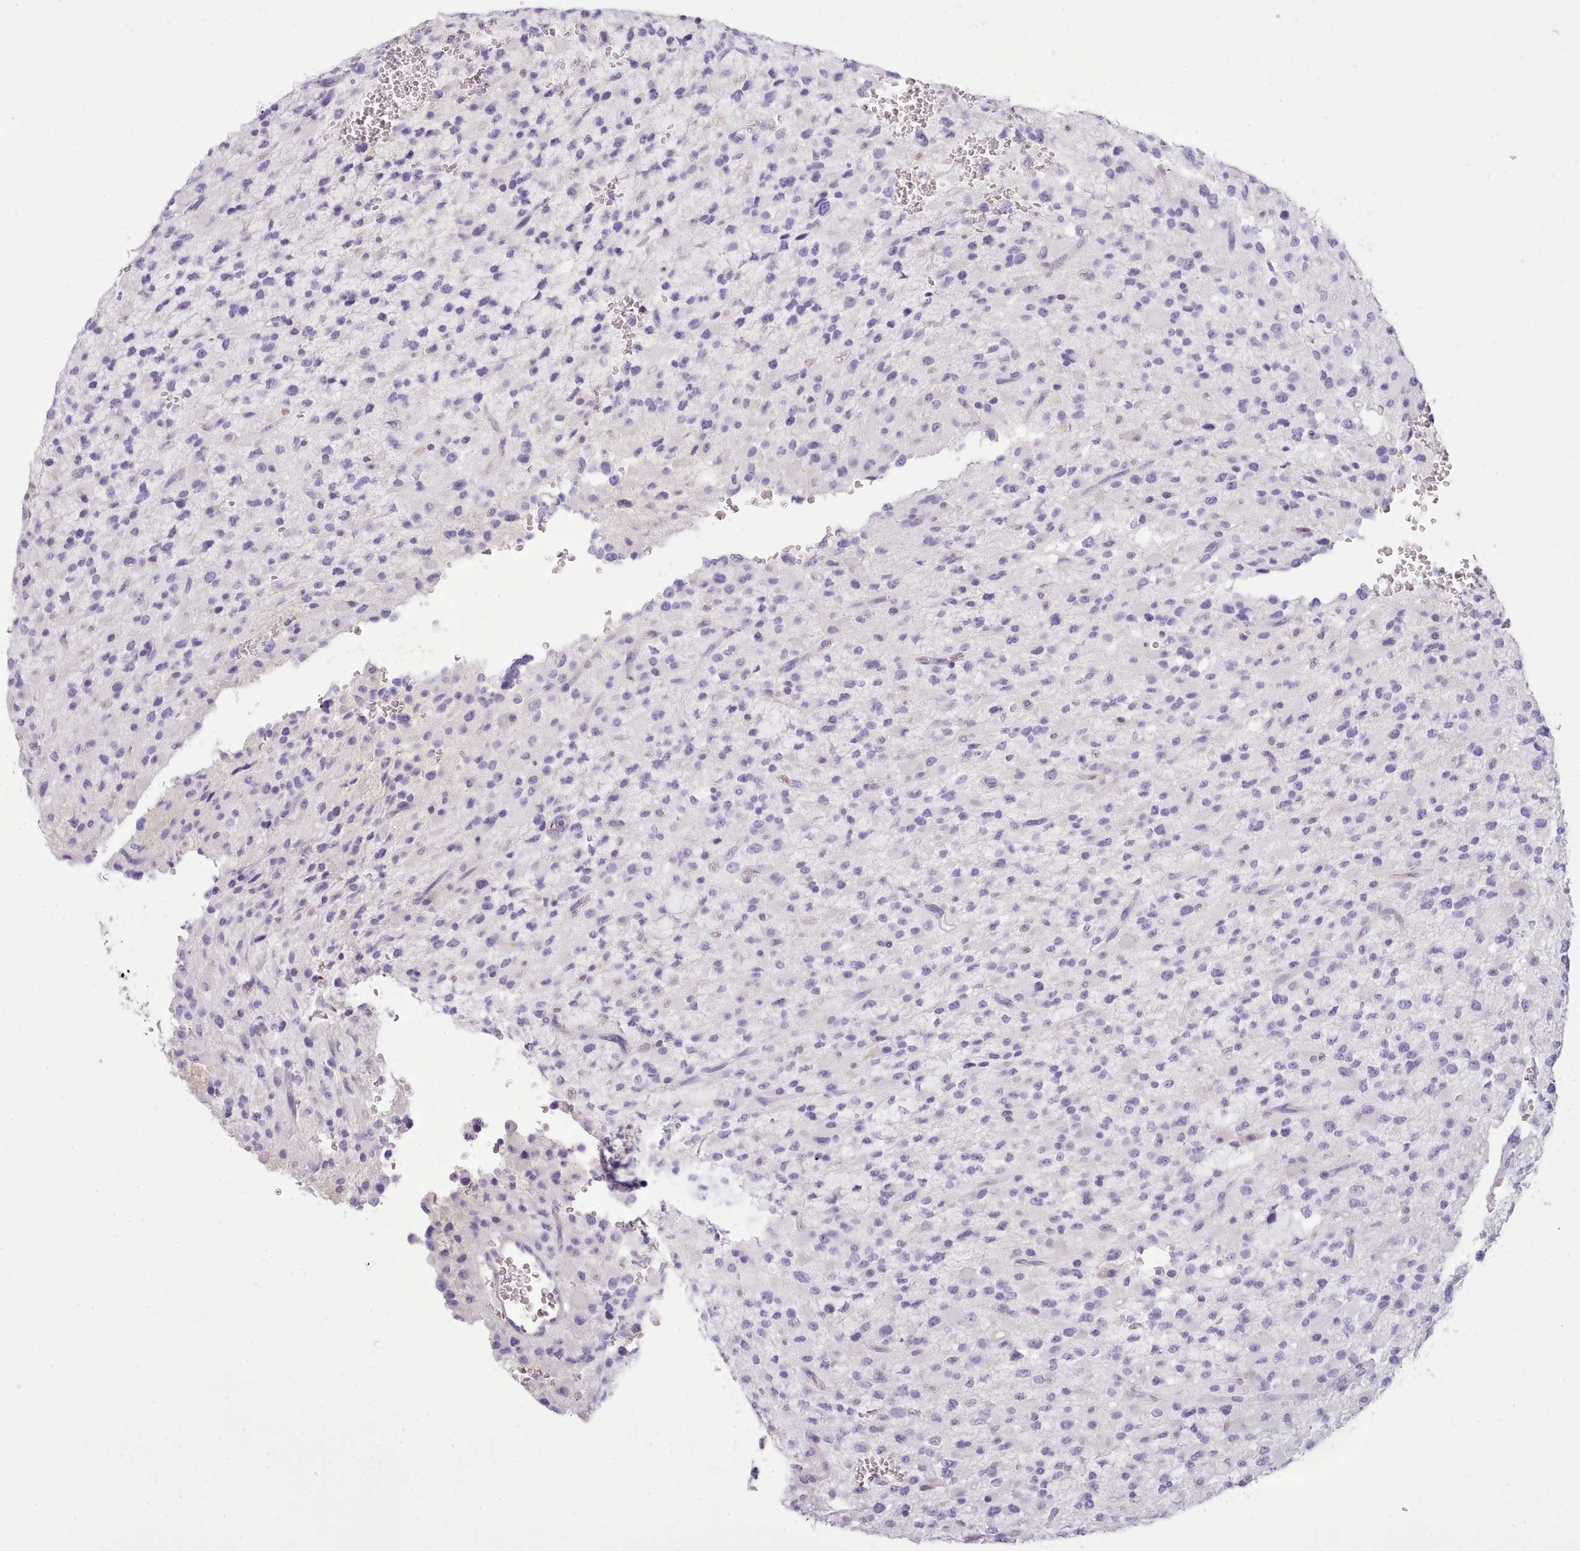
{"staining": {"intensity": "negative", "quantity": "none", "location": "none"}, "tissue": "glioma", "cell_type": "Tumor cells", "image_type": "cancer", "snomed": [{"axis": "morphology", "description": "Glioma, malignant, High grade"}, {"axis": "topography", "description": "Brain"}], "caption": "This photomicrograph is of glioma stained with immunohistochemistry to label a protein in brown with the nuclei are counter-stained blue. There is no expression in tumor cells. (Immunohistochemistry, brightfield microscopy, high magnification).", "gene": "CYP2A13", "patient": {"sex": "male", "age": 34}}